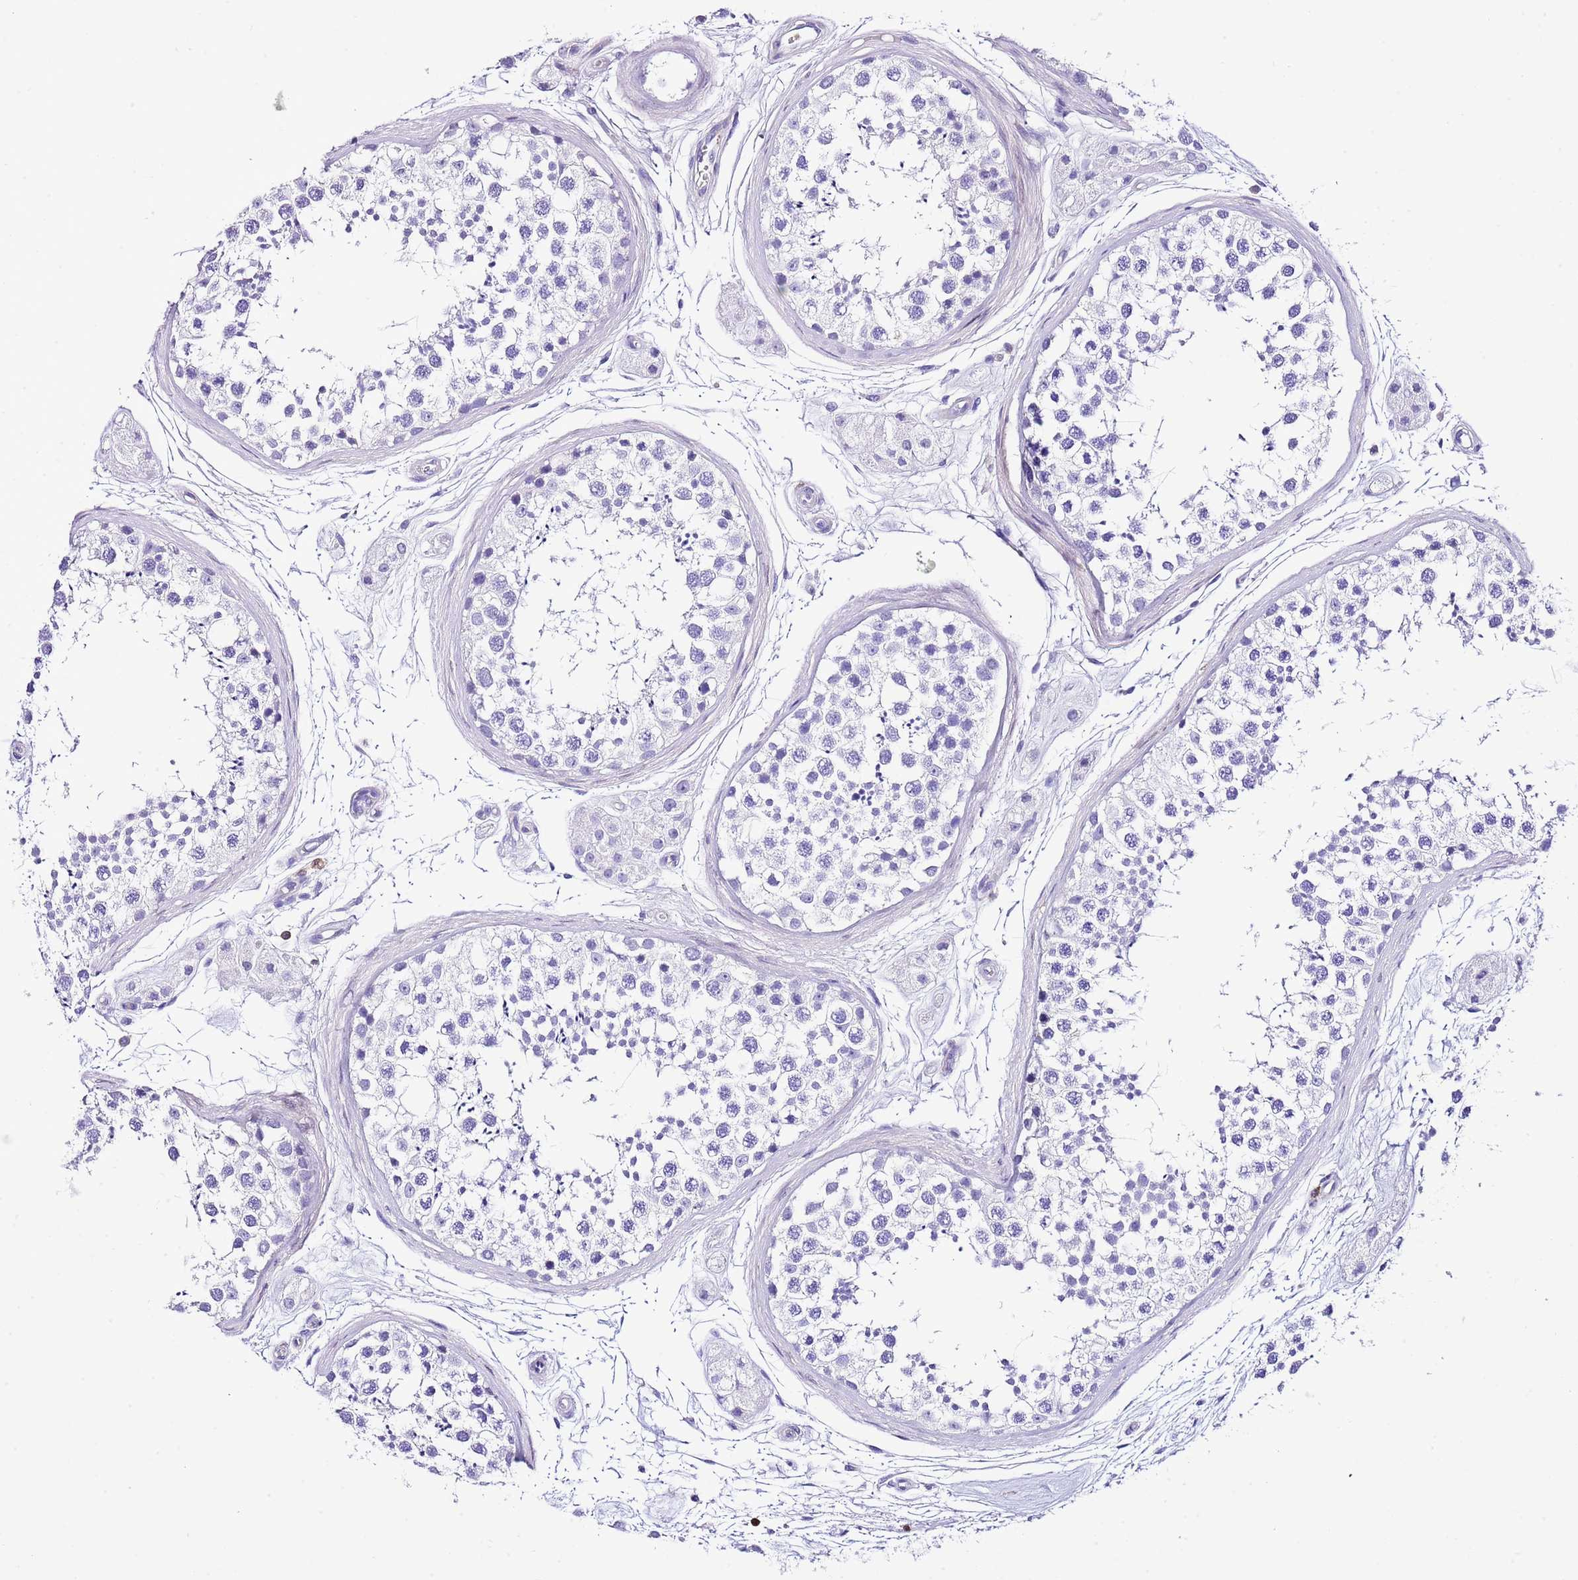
{"staining": {"intensity": "negative", "quantity": "none", "location": "none"}, "tissue": "testis", "cell_type": "Cells in seminiferous ducts", "image_type": "normal", "snomed": [{"axis": "morphology", "description": "Normal tissue, NOS"}, {"axis": "topography", "description": "Testis"}], "caption": "Cells in seminiferous ducts show no significant positivity in unremarkable testis.", "gene": "CNN2", "patient": {"sex": "male", "age": 56}}